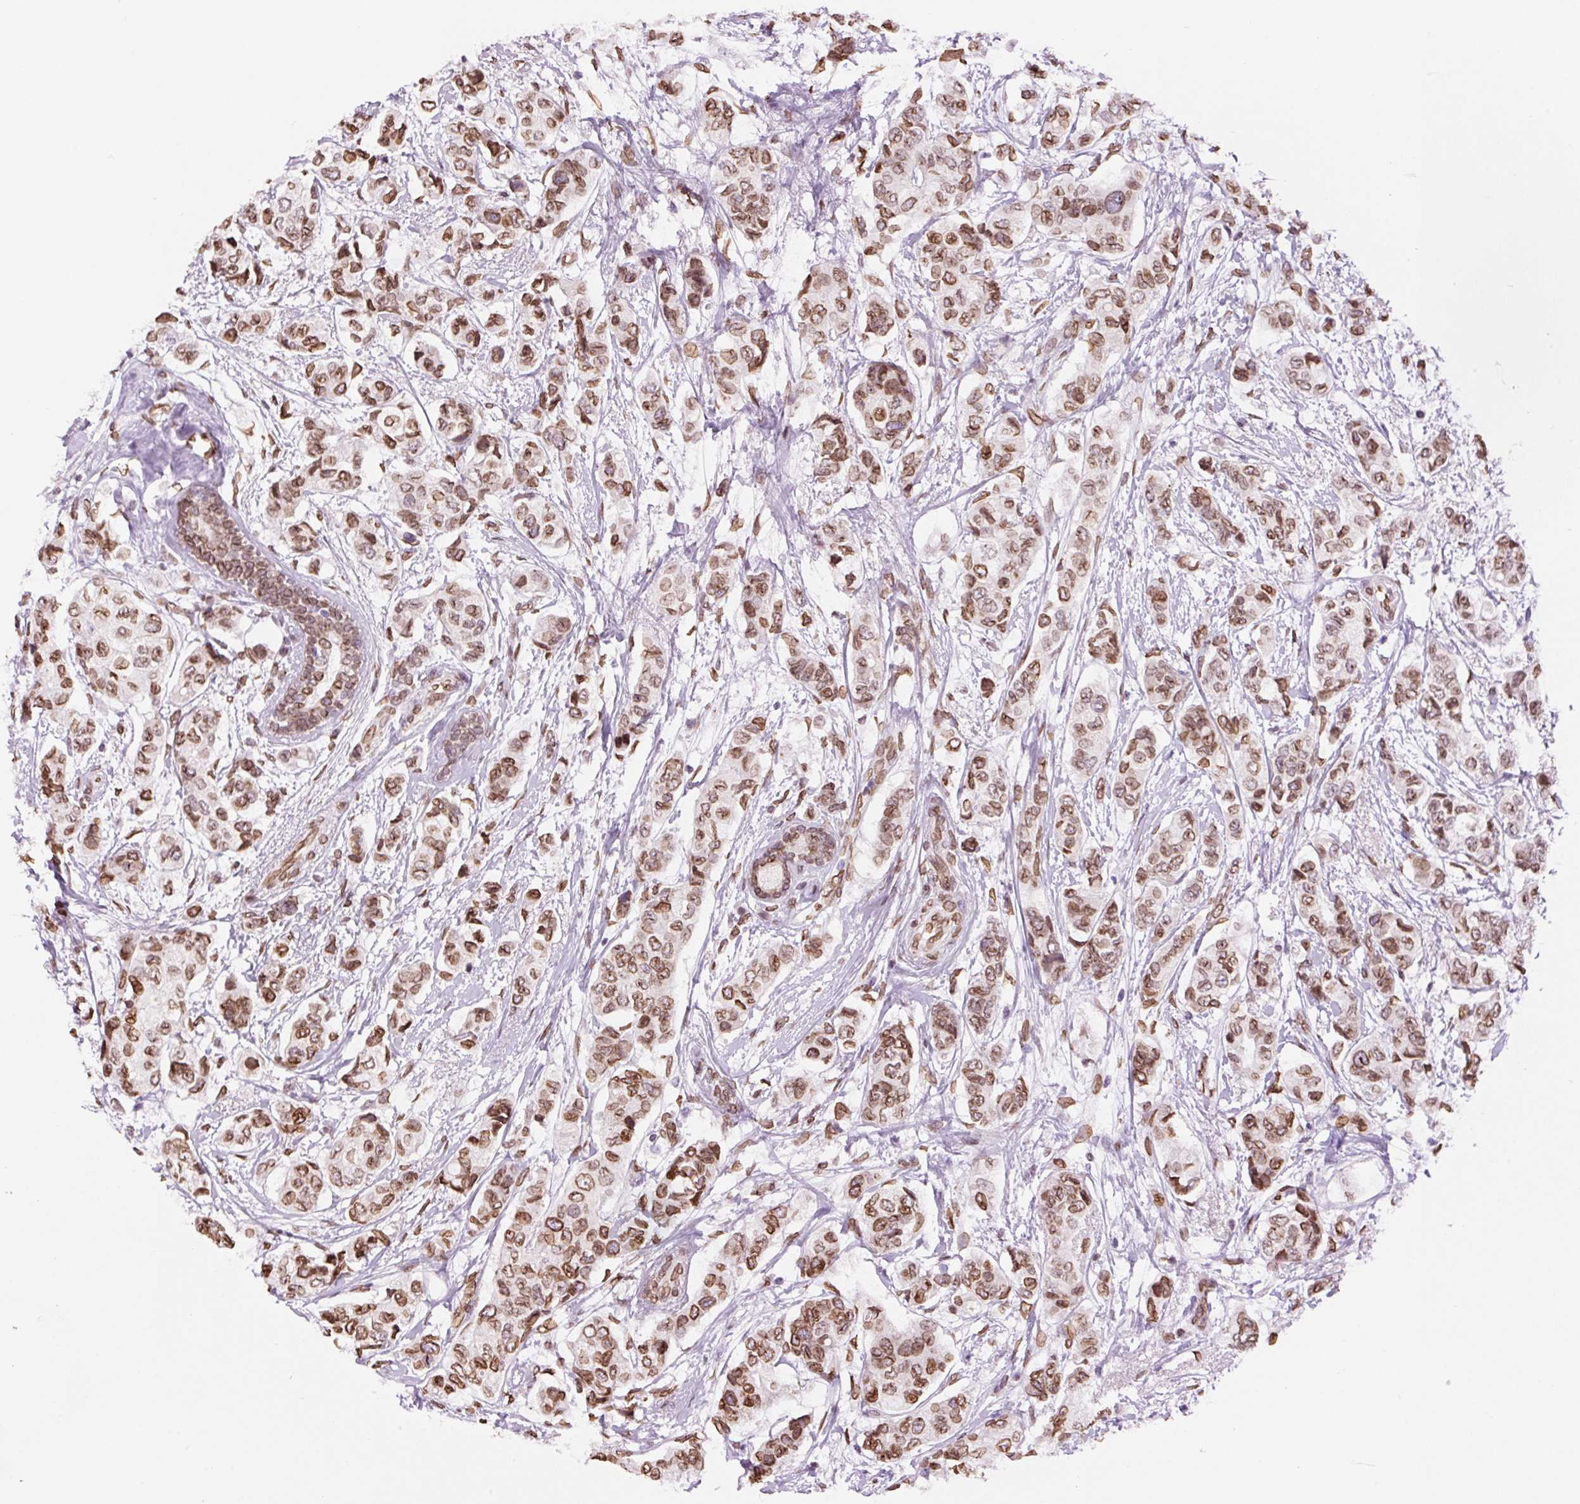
{"staining": {"intensity": "moderate", "quantity": ">75%", "location": "cytoplasmic/membranous,nuclear"}, "tissue": "breast cancer", "cell_type": "Tumor cells", "image_type": "cancer", "snomed": [{"axis": "morphology", "description": "Lobular carcinoma"}, {"axis": "topography", "description": "Breast"}], "caption": "Protein expression analysis of human lobular carcinoma (breast) reveals moderate cytoplasmic/membranous and nuclear staining in approximately >75% of tumor cells. (DAB (3,3'-diaminobenzidine) IHC with brightfield microscopy, high magnification).", "gene": "ZNF224", "patient": {"sex": "female", "age": 51}}